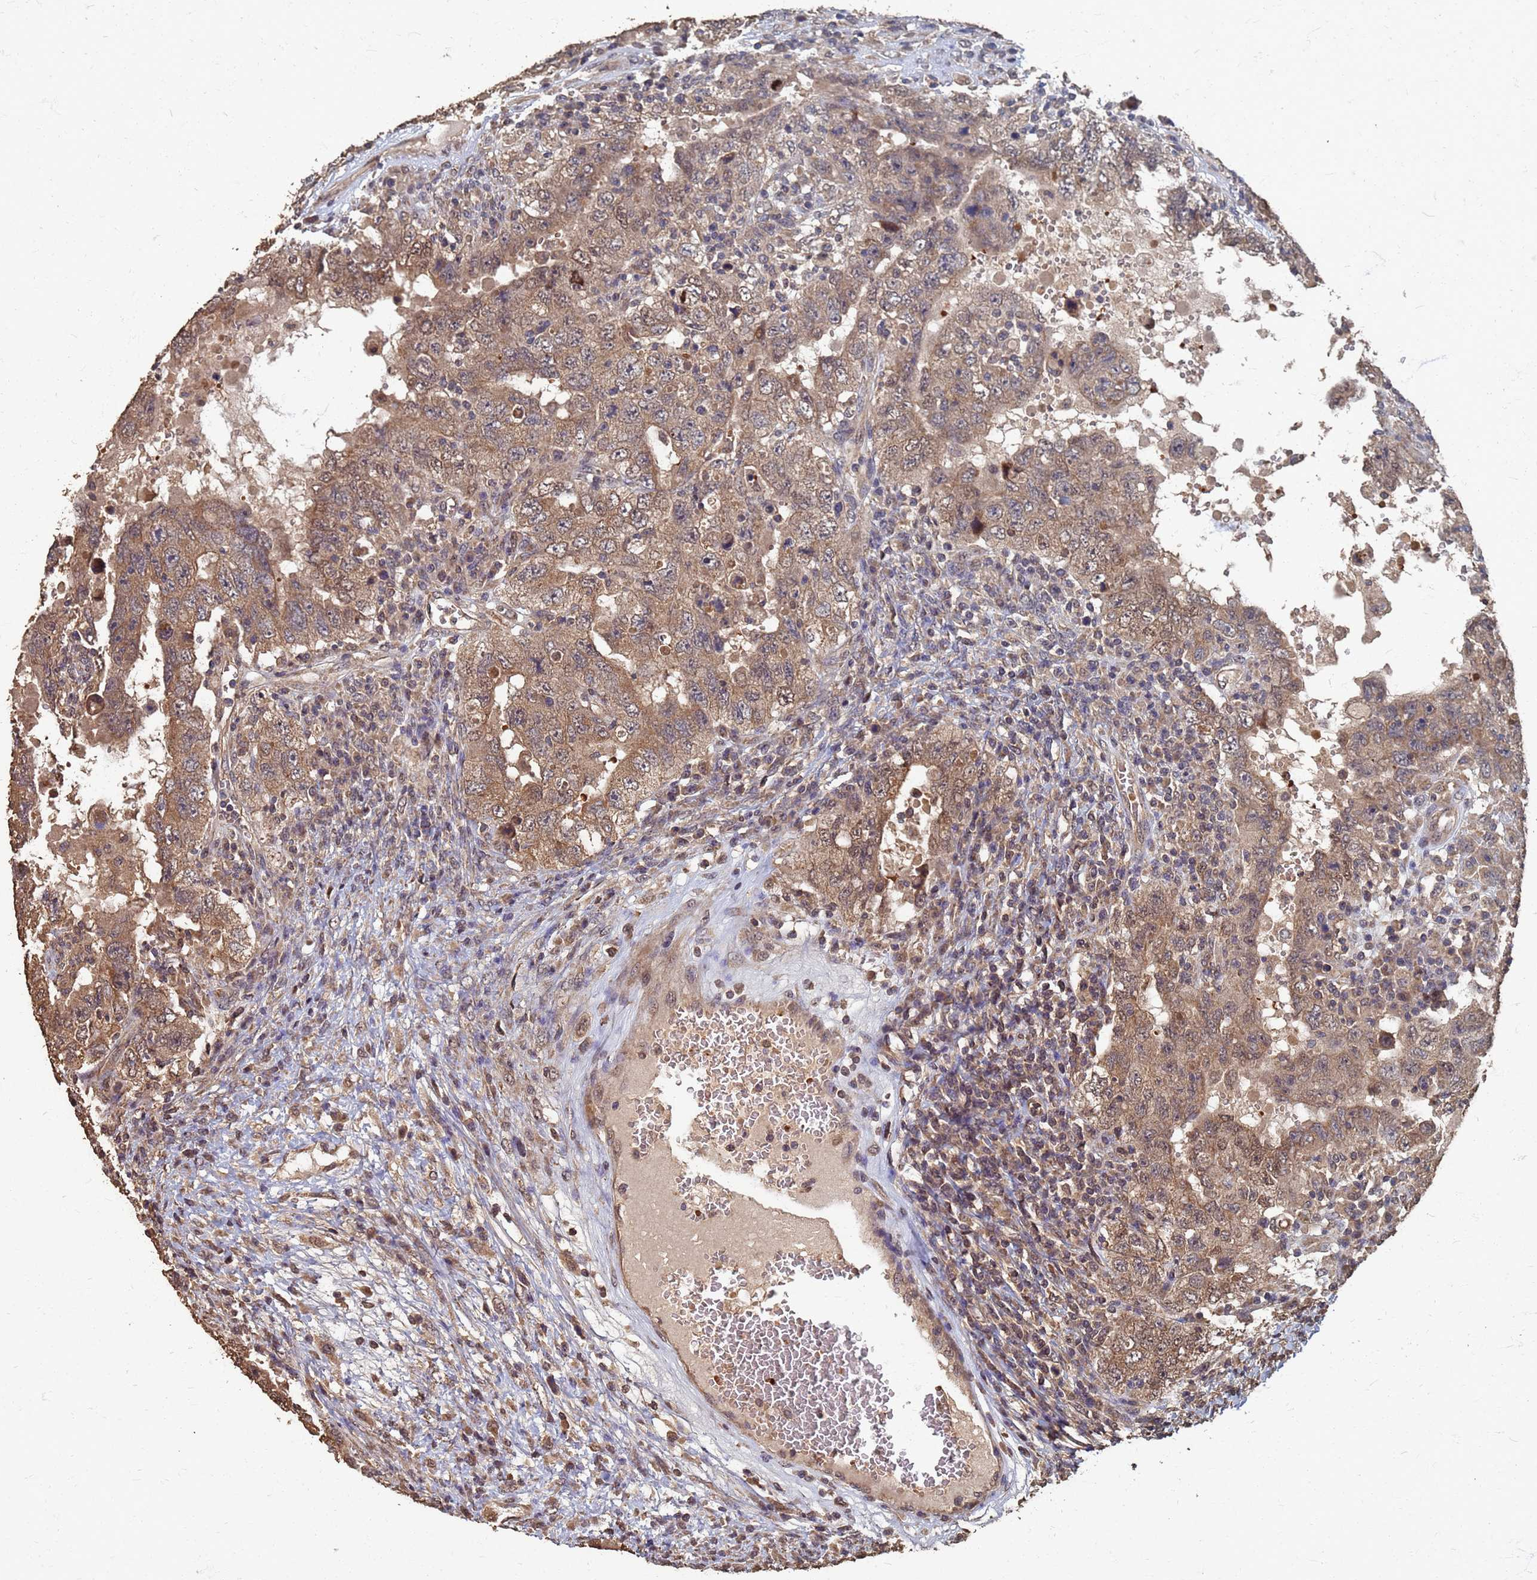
{"staining": {"intensity": "moderate", "quantity": ">75%", "location": "cytoplasmic/membranous"}, "tissue": "testis cancer", "cell_type": "Tumor cells", "image_type": "cancer", "snomed": [{"axis": "morphology", "description": "Carcinoma, Embryonal, NOS"}, {"axis": "topography", "description": "Testis"}], "caption": "A brown stain shows moderate cytoplasmic/membranous staining of a protein in human testis cancer (embryonal carcinoma) tumor cells.", "gene": "DPH5", "patient": {"sex": "male", "age": 26}}